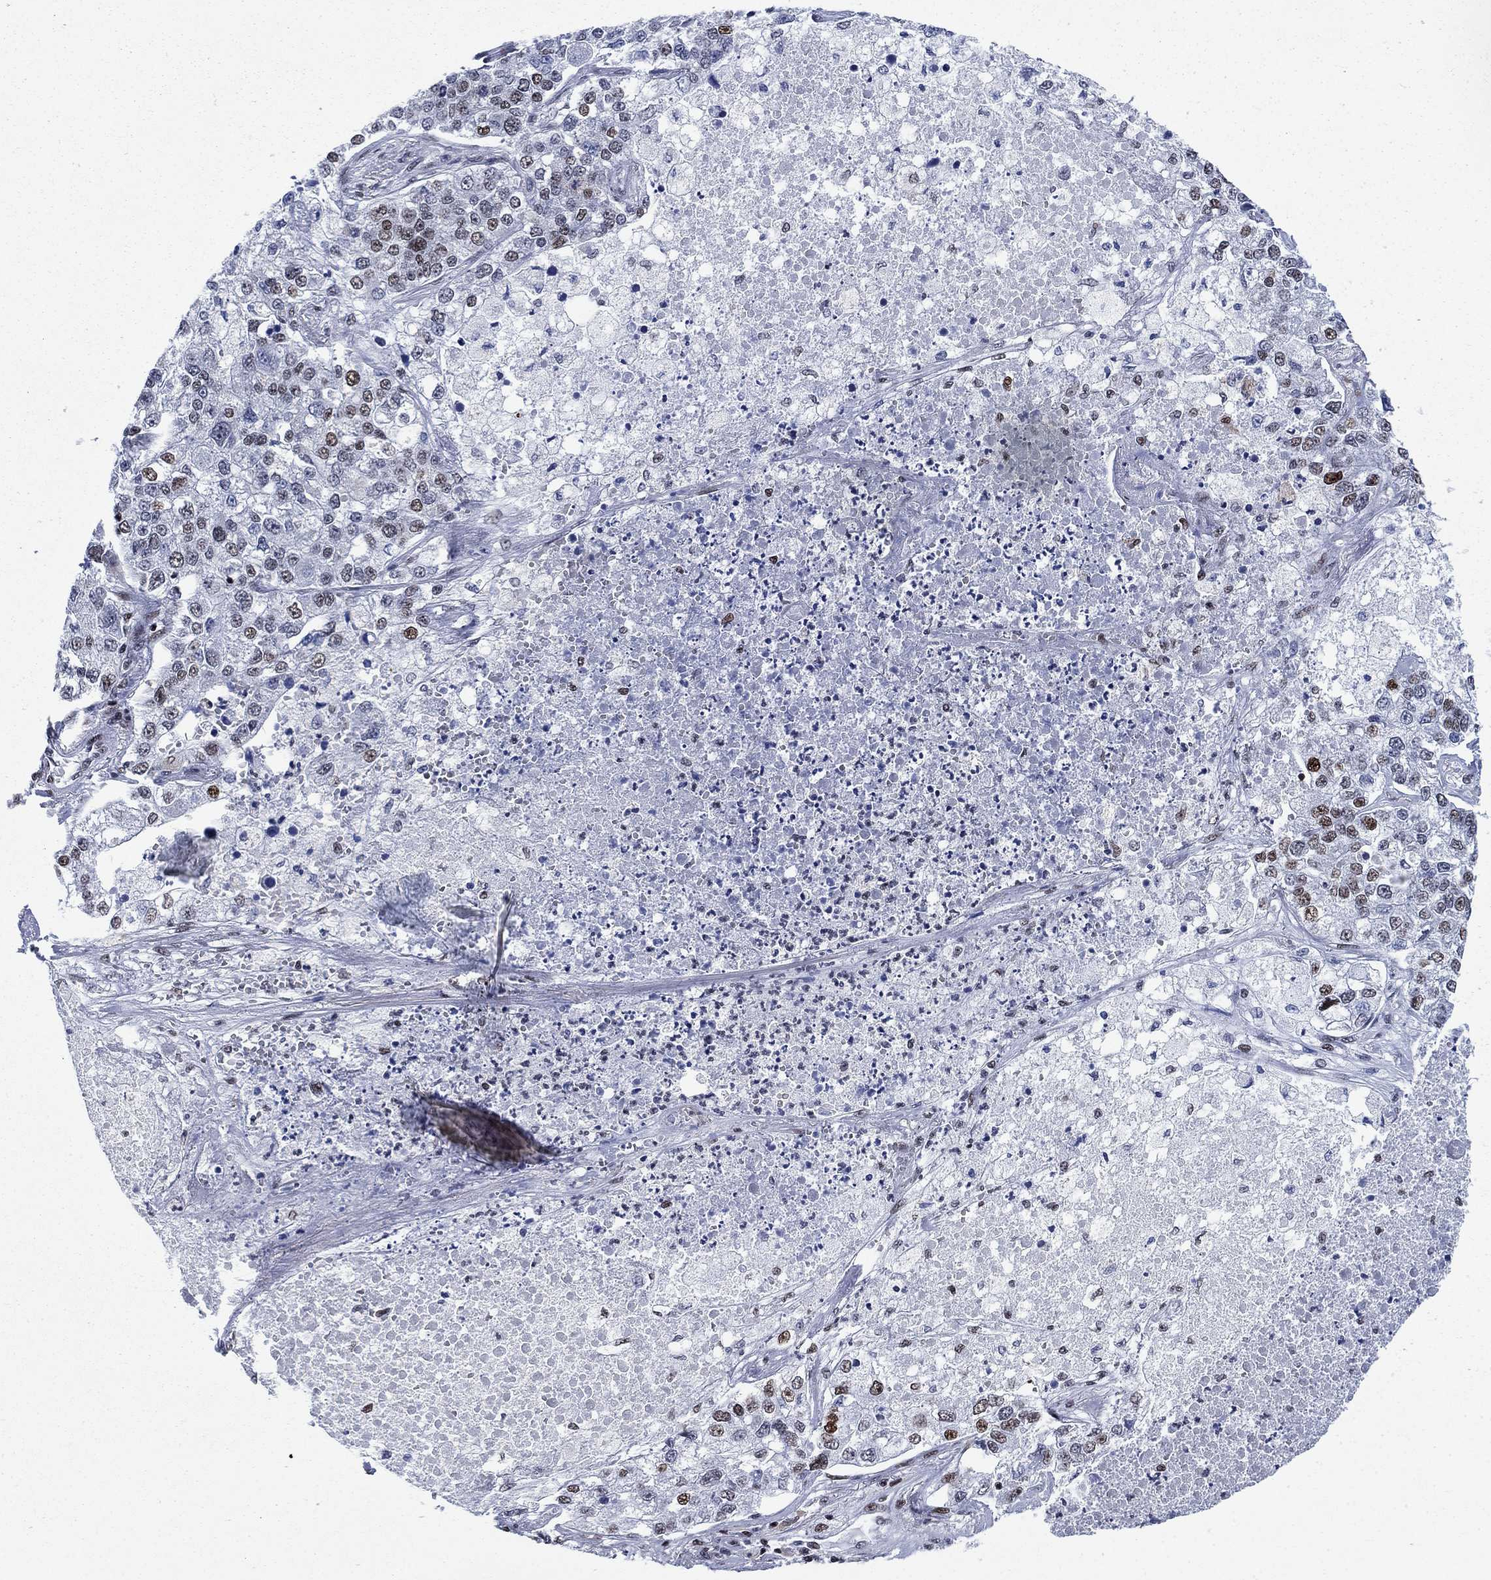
{"staining": {"intensity": "moderate", "quantity": "<25%", "location": "nuclear"}, "tissue": "lung cancer", "cell_type": "Tumor cells", "image_type": "cancer", "snomed": [{"axis": "morphology", "description": "Adenocarcinoma, NOS"}, {"axis": "topography", "description": "Lung"}], "caption": "Approximately <25% of tumor cells in lung adenocarcinoma exhibit moderate nuclear protein staining as visualized by brown immunohistochemical staining.", "gene": "RPRD1B", "patient": {"sex": "male", "age": 49}}